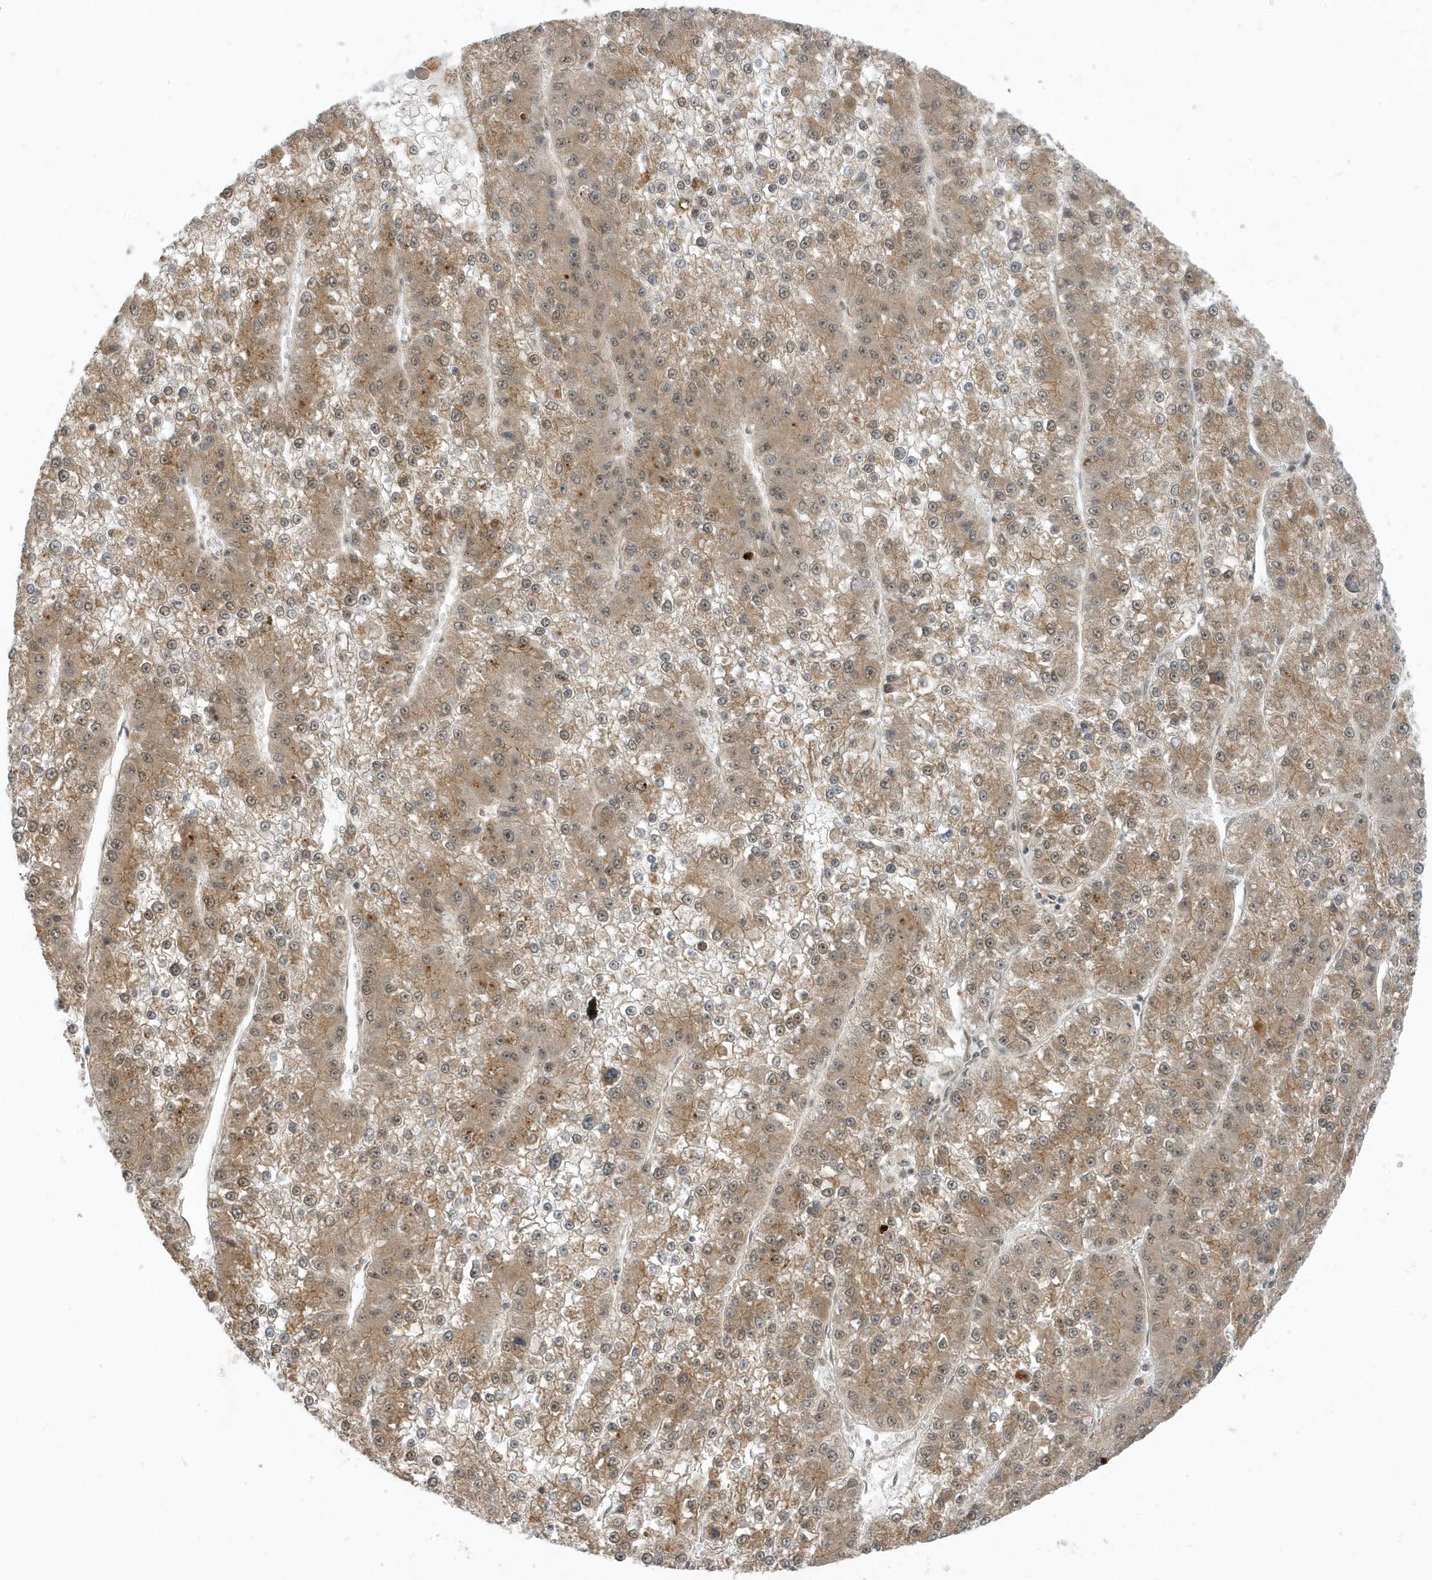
{"staining": {"intensity": "moderate", "quantity": ">75%", "location": "cytoplasmic/membranous"}, "tissue": "liver cancer", "cell_type": "Tumor cells", "image_type": "cancer", "snomed": [{"axis": "morphology", "description": "Carcinoma, Hepatocellular, NOS"}, {"axis": "topography", "description": "Liver"}], "caption": "A brown stain shows moderate cytoplasmic/membranous positivity of a protein in hepatocellular carcinoma (liver) tumor cells. The protein is shown in brown color, while the nuclei are stained blue.", "gene": "USP53", "patient": {"sex": "female", "age": 73}}